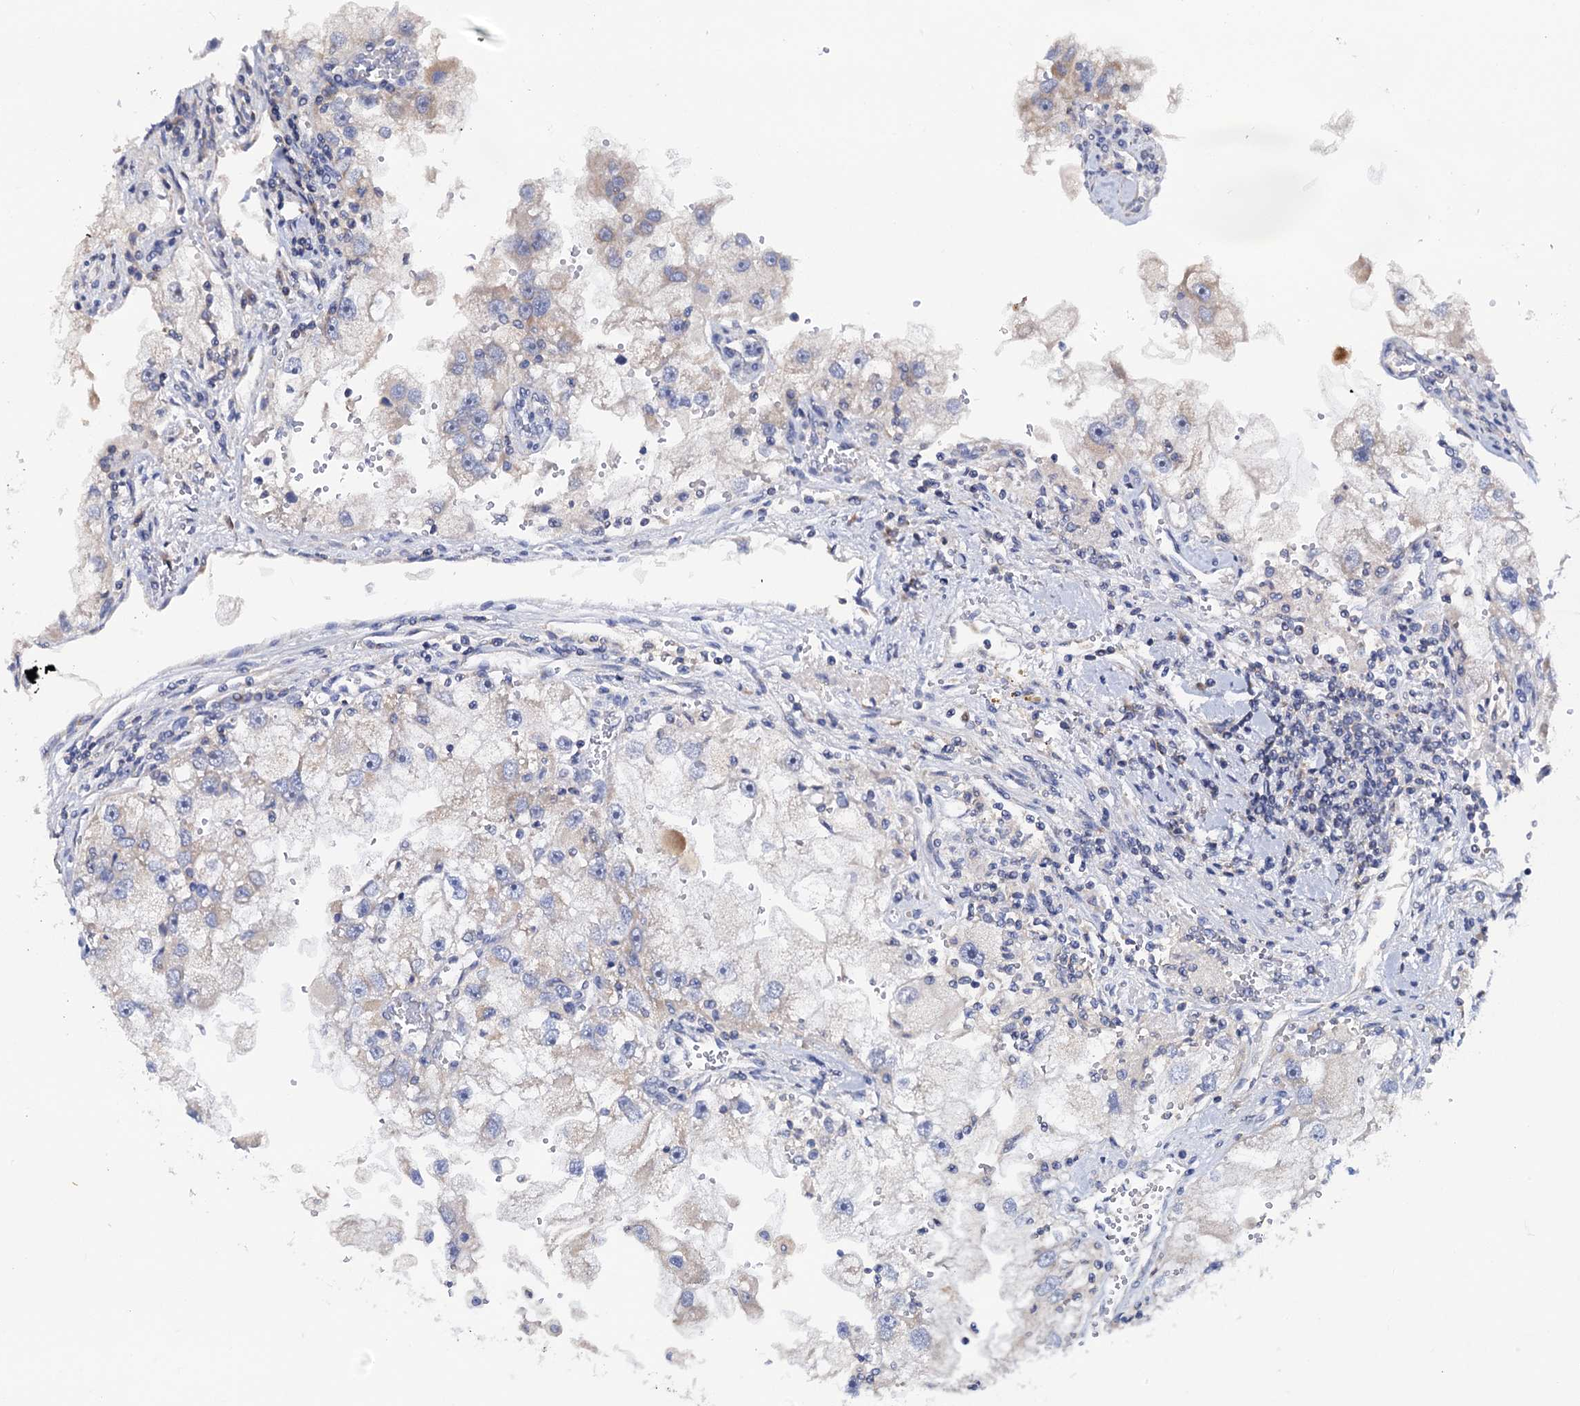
{"staining": {"intensity": "negative", "quantity": "none", "location": "none"}, "tissue": "renal cancer", "cell_type": "Tumor cells", "image_type": "cancer", "snomed": [{"axis": "morphology", "description": "Adenocarcinoma, NOS"}, {"axis": "topography", "description": "Kidney"}], "caption": "IHC photomicrograph of neoplastic tissue: human renal cancer (adenocarcinoma) stained with DAB (3,3'-diaminobenzidine) displays no significant protein expression in tumor cells.", "gene": "MRPL48", "patient": {"sex": "male", "age": 63}}